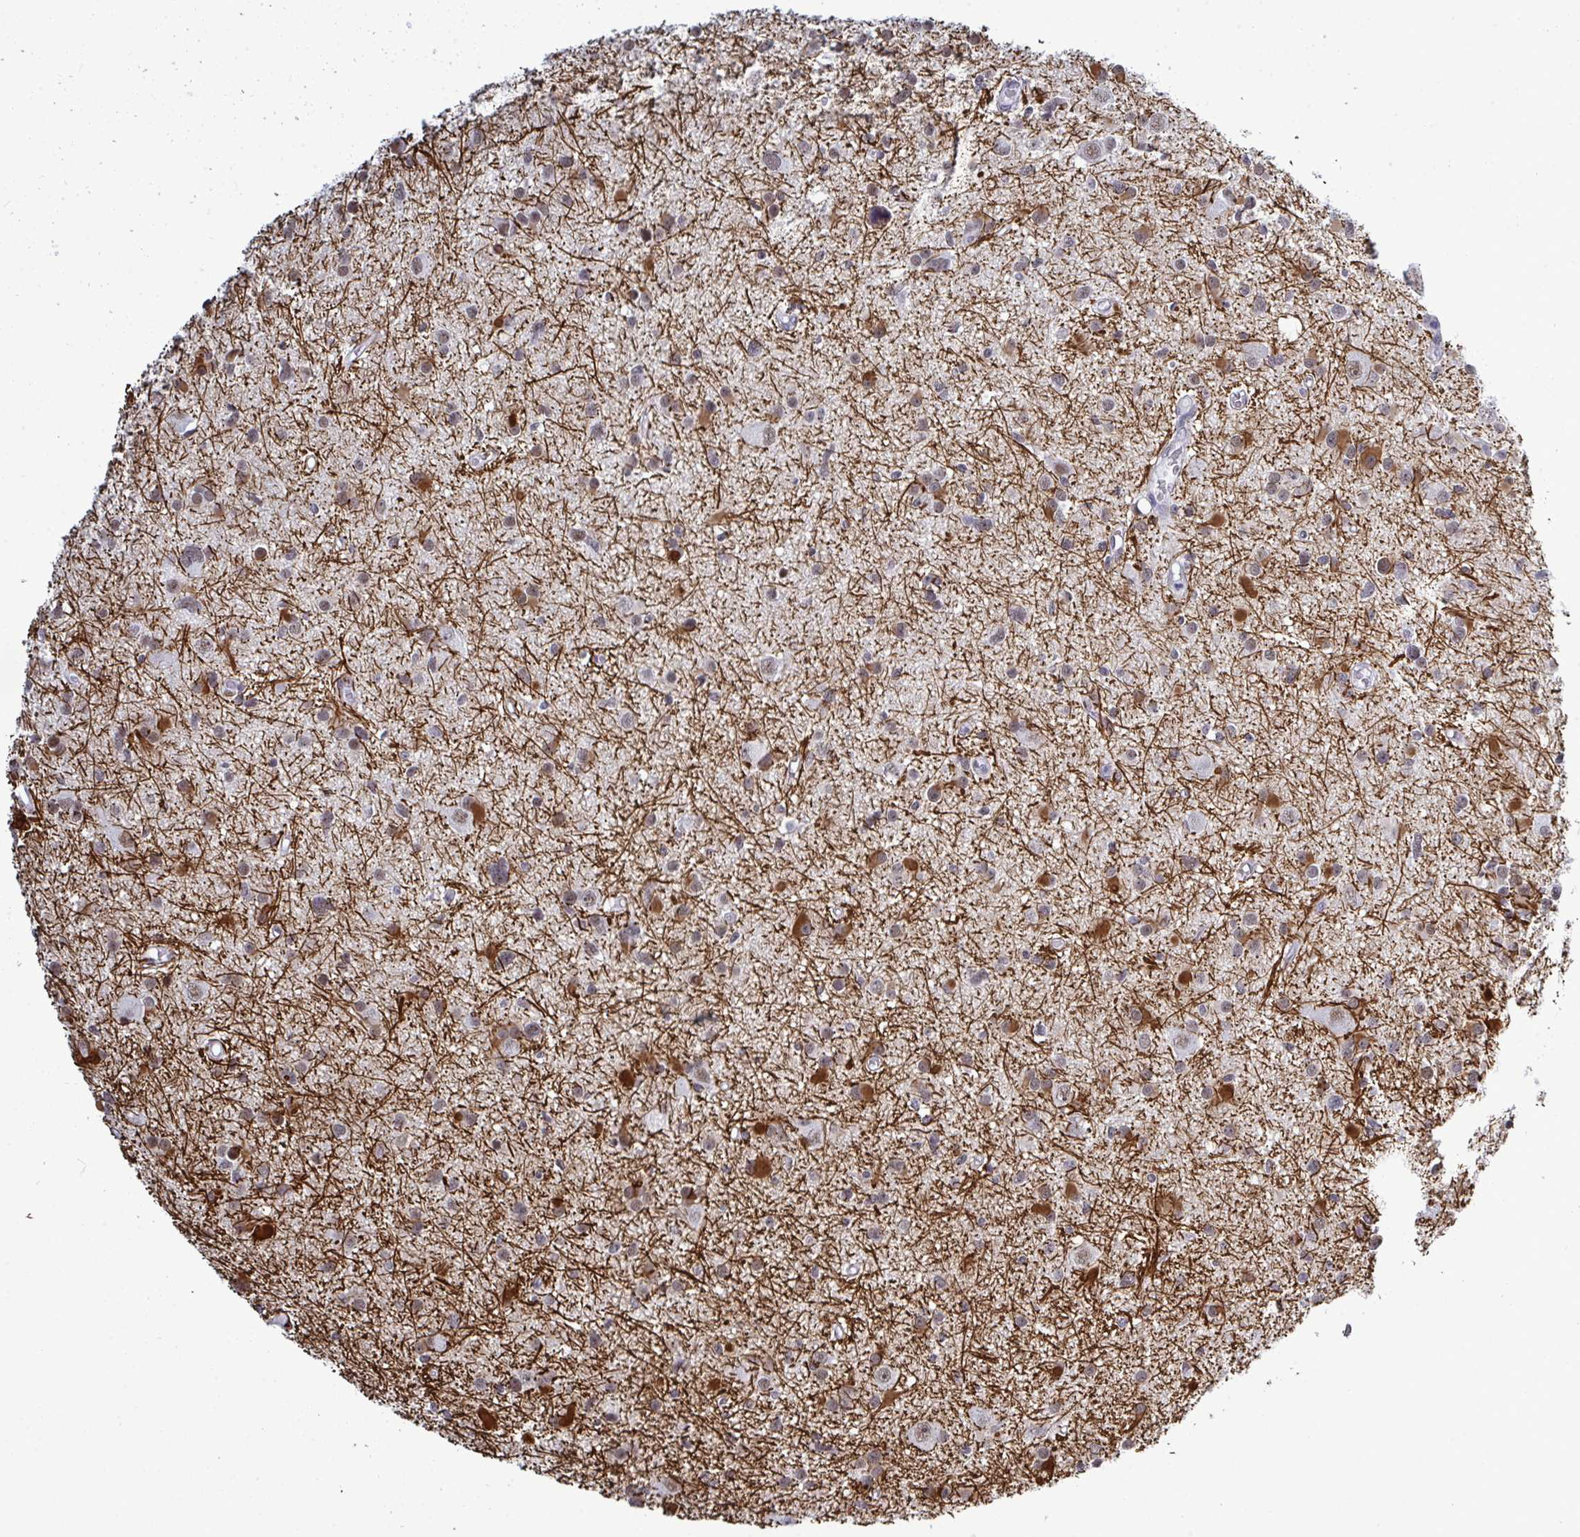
{"staining": {"intensity": "moderate", "quantity": "<25%", "location": "cytoplasmic/membranous,nuclear"}, "tissue": "glioma", "cell_type": "Tumor cells", "image_type": "cancer", "snomed": [{"axis": "morphology", "description": "Glioma, malignant, High grade"}, {"axis": "topography", "description": "Brain"}], "caption": "Protein expression by IHC exhibits moderate cytoplasmic/membranous and nuclear expression in about <25% of tumor cells in glioma.", "gene": "PPP1R10", "patient": {"sex": "male", "age": 54}}